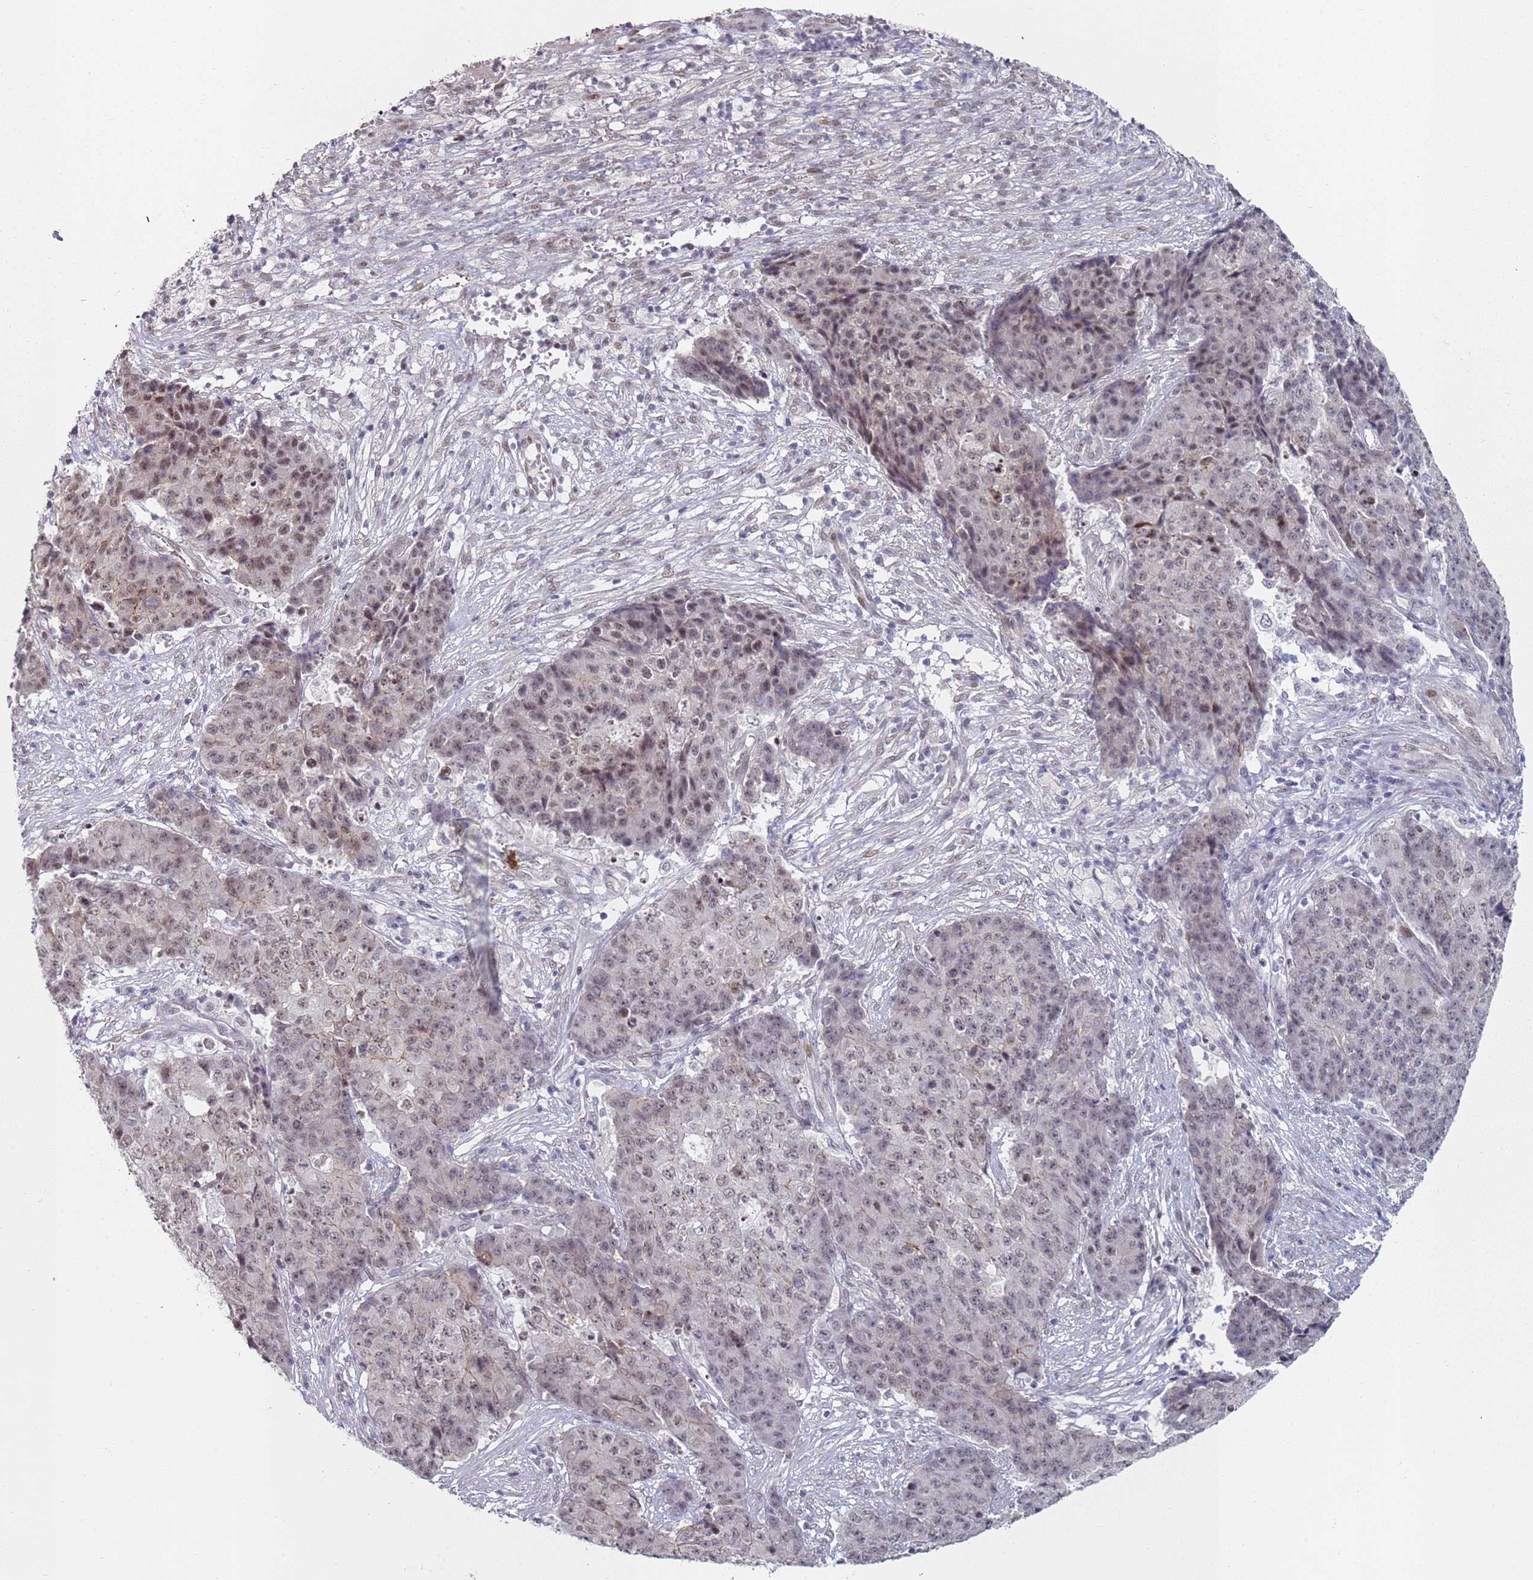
{"staining": {"intensity": "moderate", "quantity": ">75%", "location": "nuclear"}, "tissue": "ovarian cancer", "cell_type": "Tumor cells", "image_type": "cancer", "snomed": [{"axis": "morphology", "description": "Carcinoma, endometroid"}, {"axis": "topography", "description": "Ovary"}], "caption": "There is medium levels of moderate nuclear staining in tumor cells of endometroid carcinoma (ovarian), as demonstrated by immunohistochemical staining (brown color).", "gene": "ATF6B", "patient": {"sex": "female", "age": 42}}